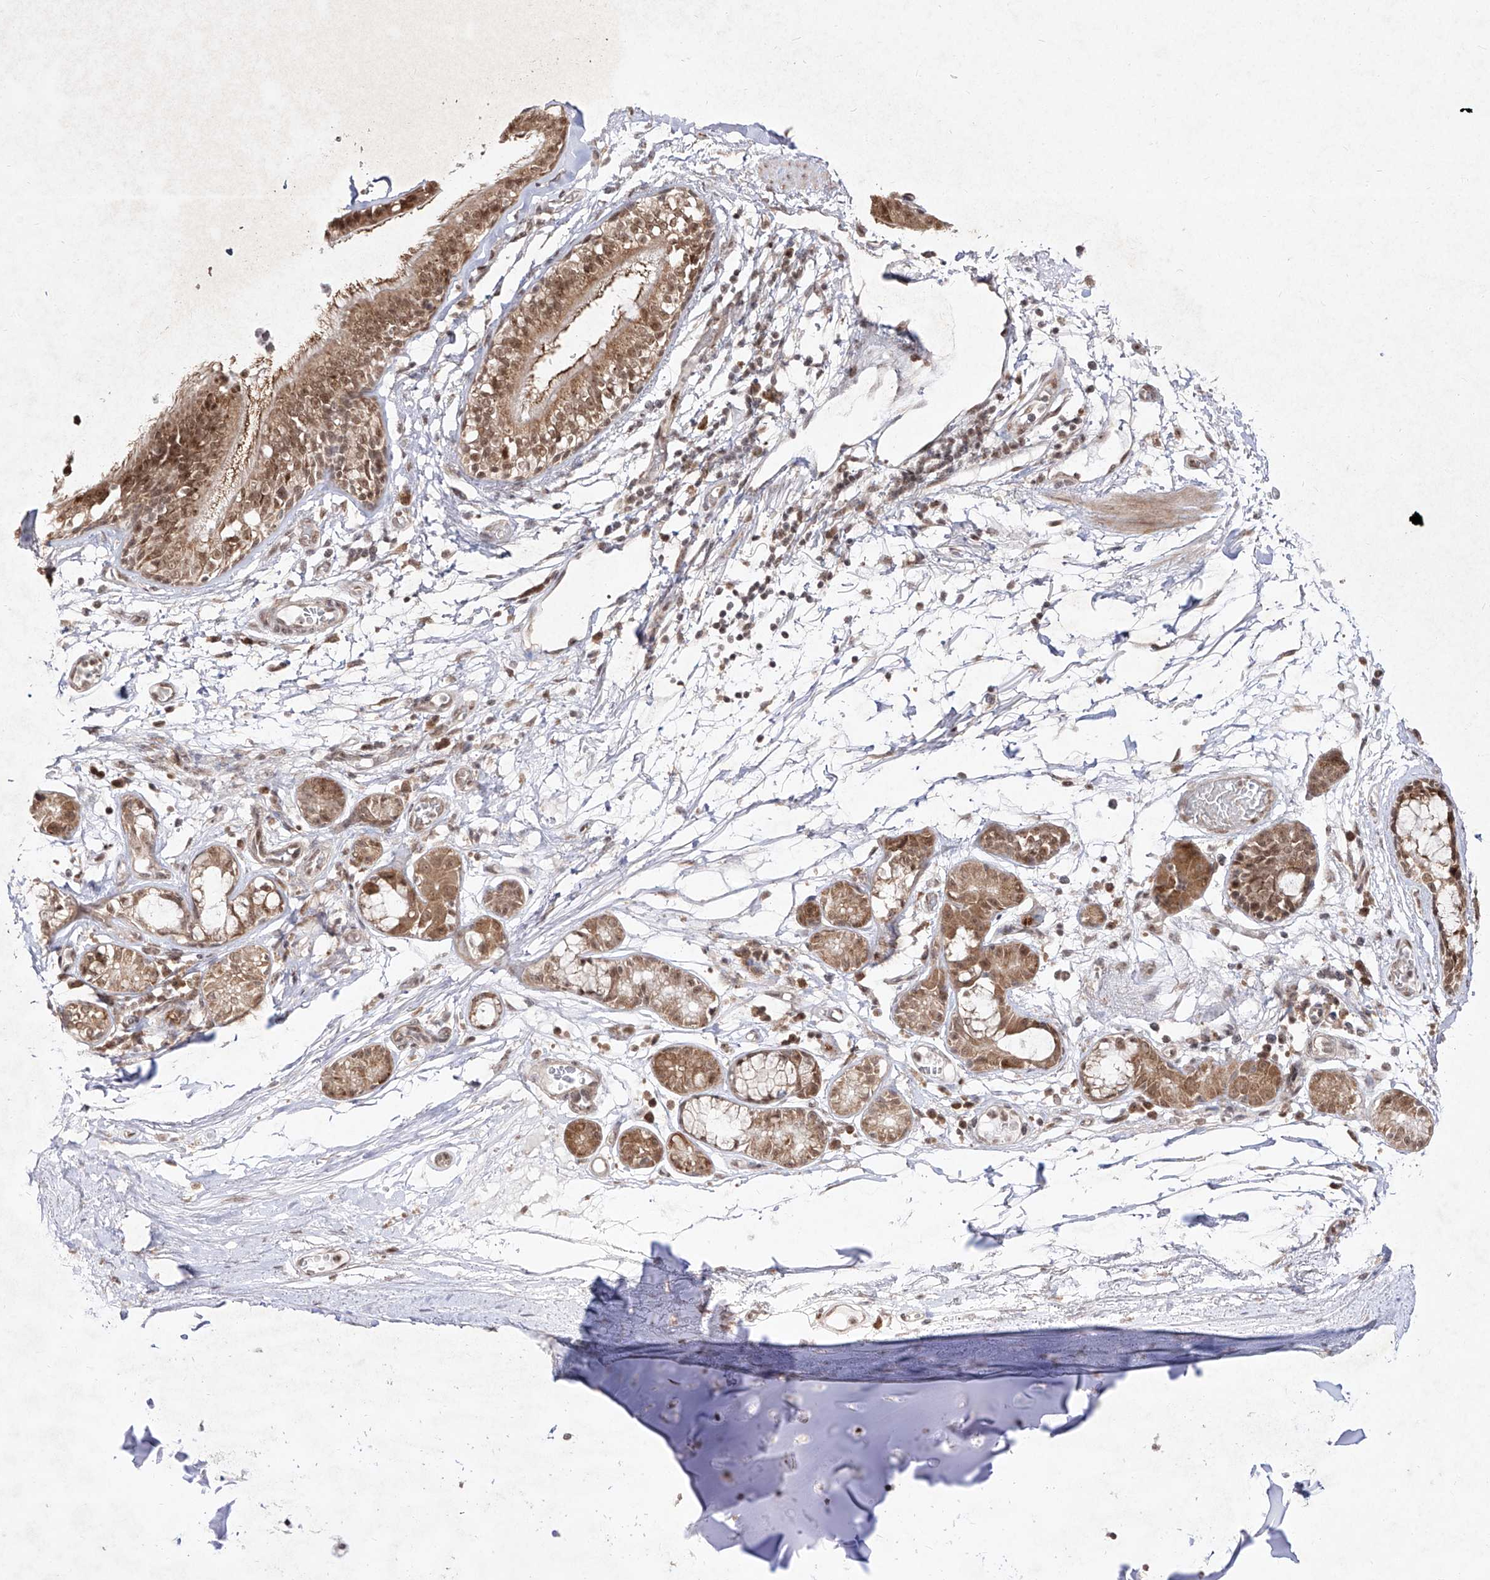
{"staining": {"intensity": "negative", "quantity": "none", "location": "none"}, "tissue": "adipose tissue", "cell_type": "Adipocytes", "image_type": "normal", "snomed": [{"axis": "morphology", "description": "Normal tissue, NOS"}, {"axis": "topography", "description": "Cartilage tissue"}], "caption": "High power microscopy image of an immunohistochemistry (IHC) micrograph of normal adipose tissue, revealing no significant expression in adipocytes.", "gene": "SNRNP27", "patient": {"sex": "female", "age": 63}}